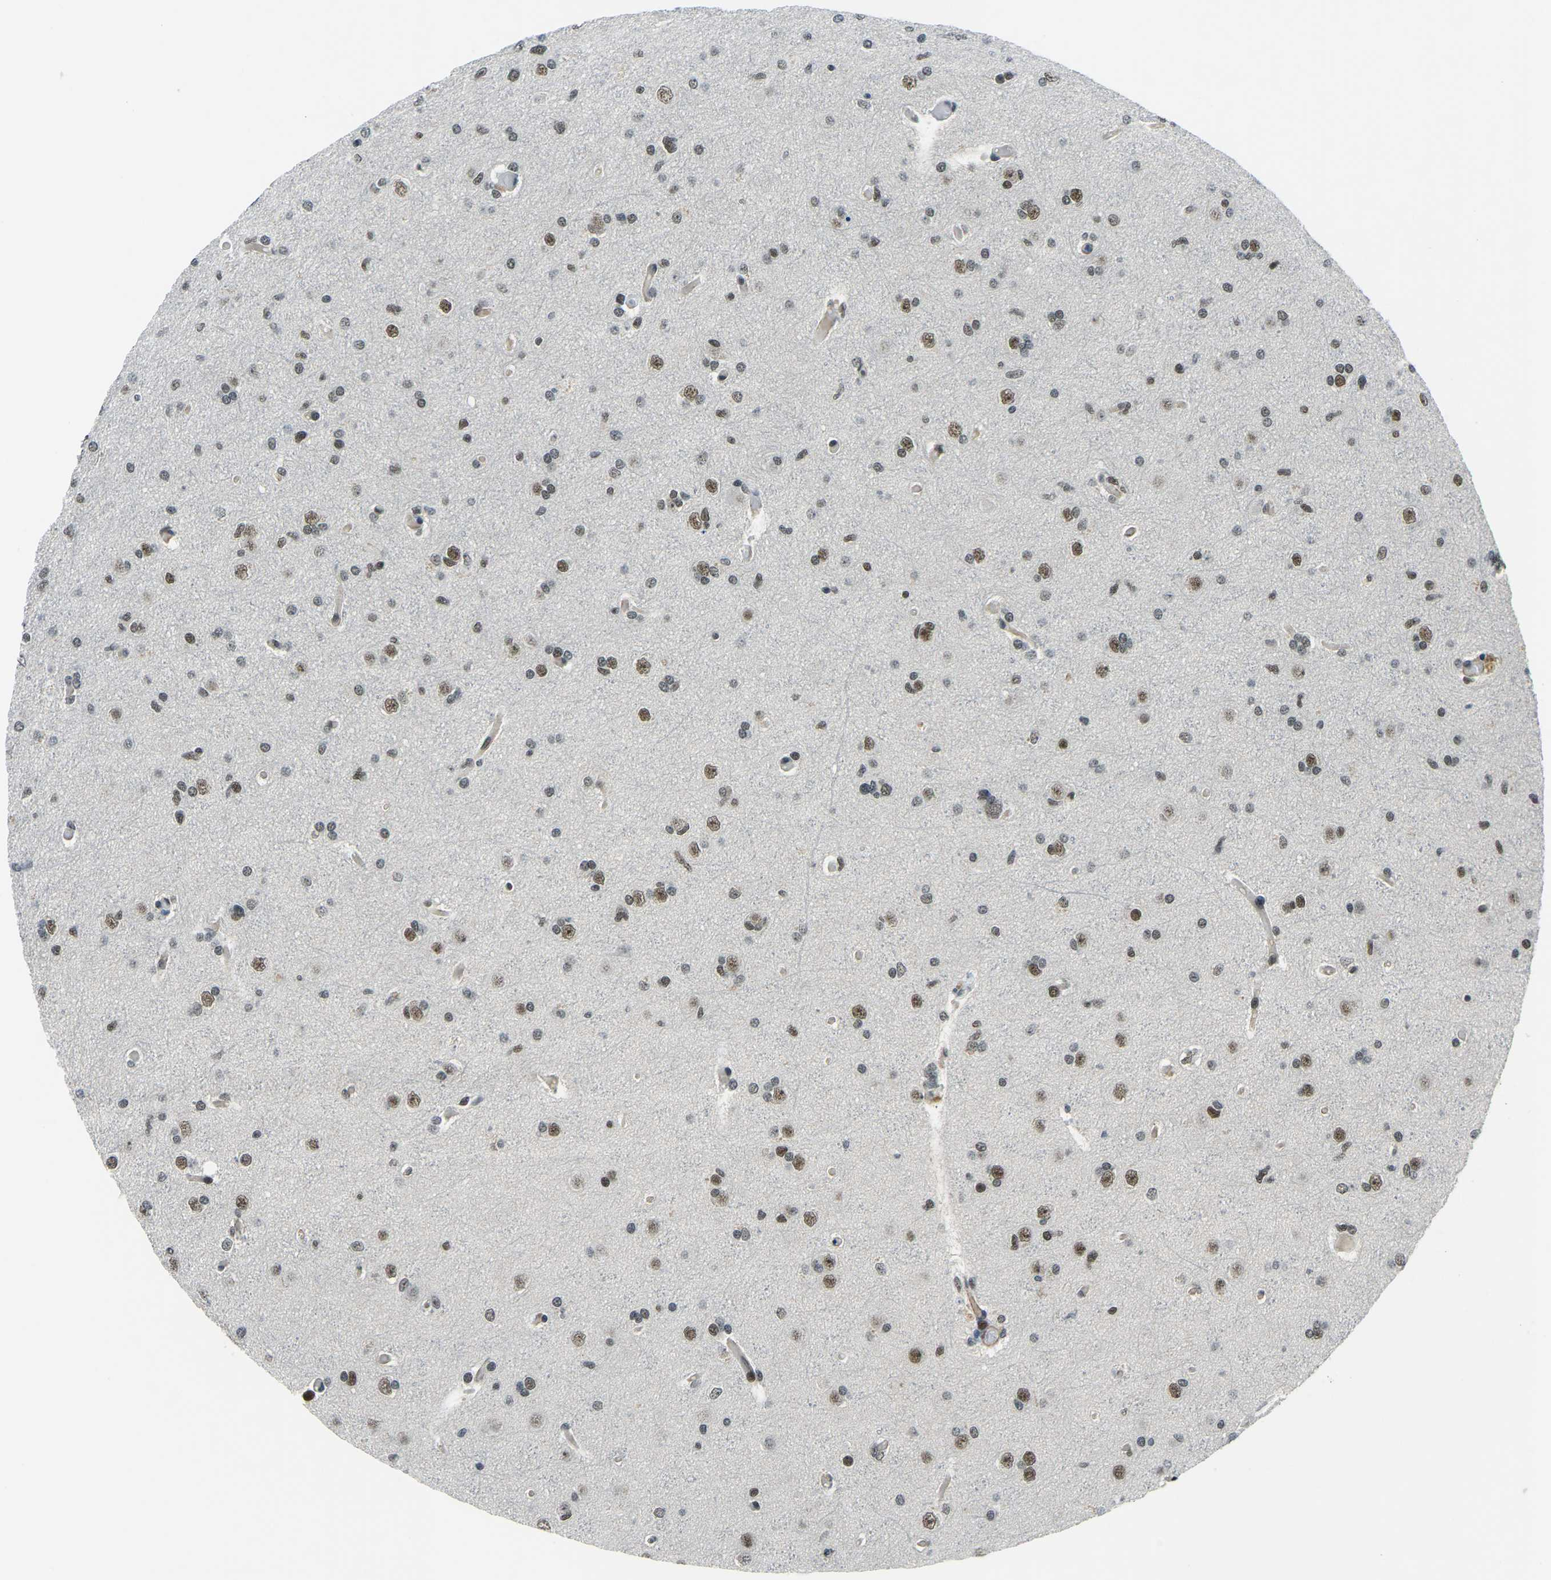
{"staining": {"intensity": "moderate", "quantity": "<25%", "location": "nuclear"}, "tissue": "glioma", "cell_type": "Tumor cells", "image_type": "cancer", "snomed": [{"axis": "morphology", "description": "Glioma, malignant, High grade"}, {"axis": "topography", "description": "Cerebral cortex"}], "caption": "Approximately <25% of tumor cells in malignant glioma (high-grade) show moderate nuclear protein positivity as visualized by brown immunohistochemical staining.", "gene": "PRCC", "patient": {"sex": "female", "age": 36}}